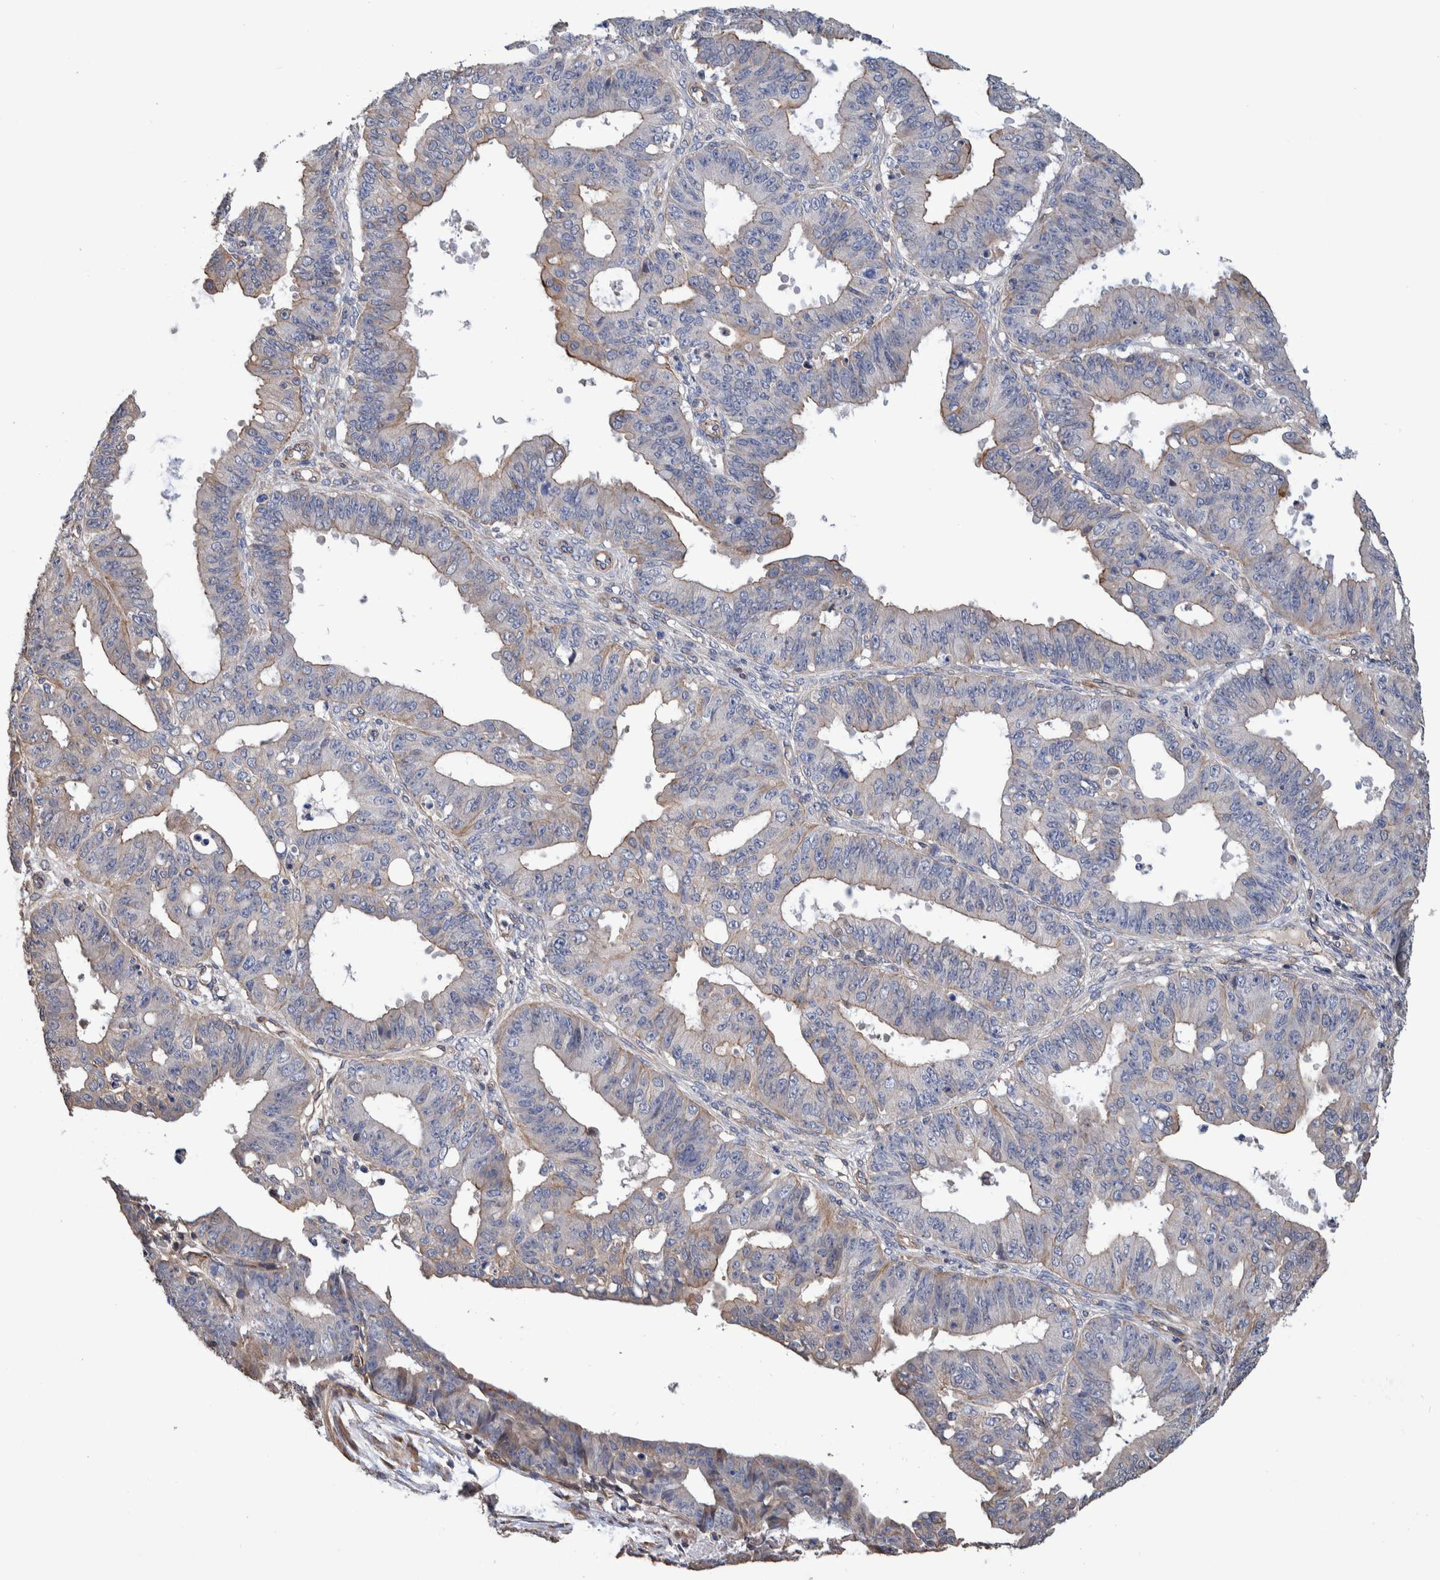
{"staining": {"intensity": "negative", "quantity": "none", "location": "none"}, "tissue": "ovarian cancer", "cell_type": "Tumor cells", "image_type": "cancer", "snomed": [{"axis": "morphology", "description": "Carcinoma, endometroid"}, {"axis": "topography", "description": "Ovary"}], "caption": "There is no significant positivity in tumor cells of ovarian cancer. The staining is performed using DAB brown chromogen with nuclei counter-stained in using hematoxylin.", "gene": "SLC45A4", "patient": {"sex": "female", "age": 42}}